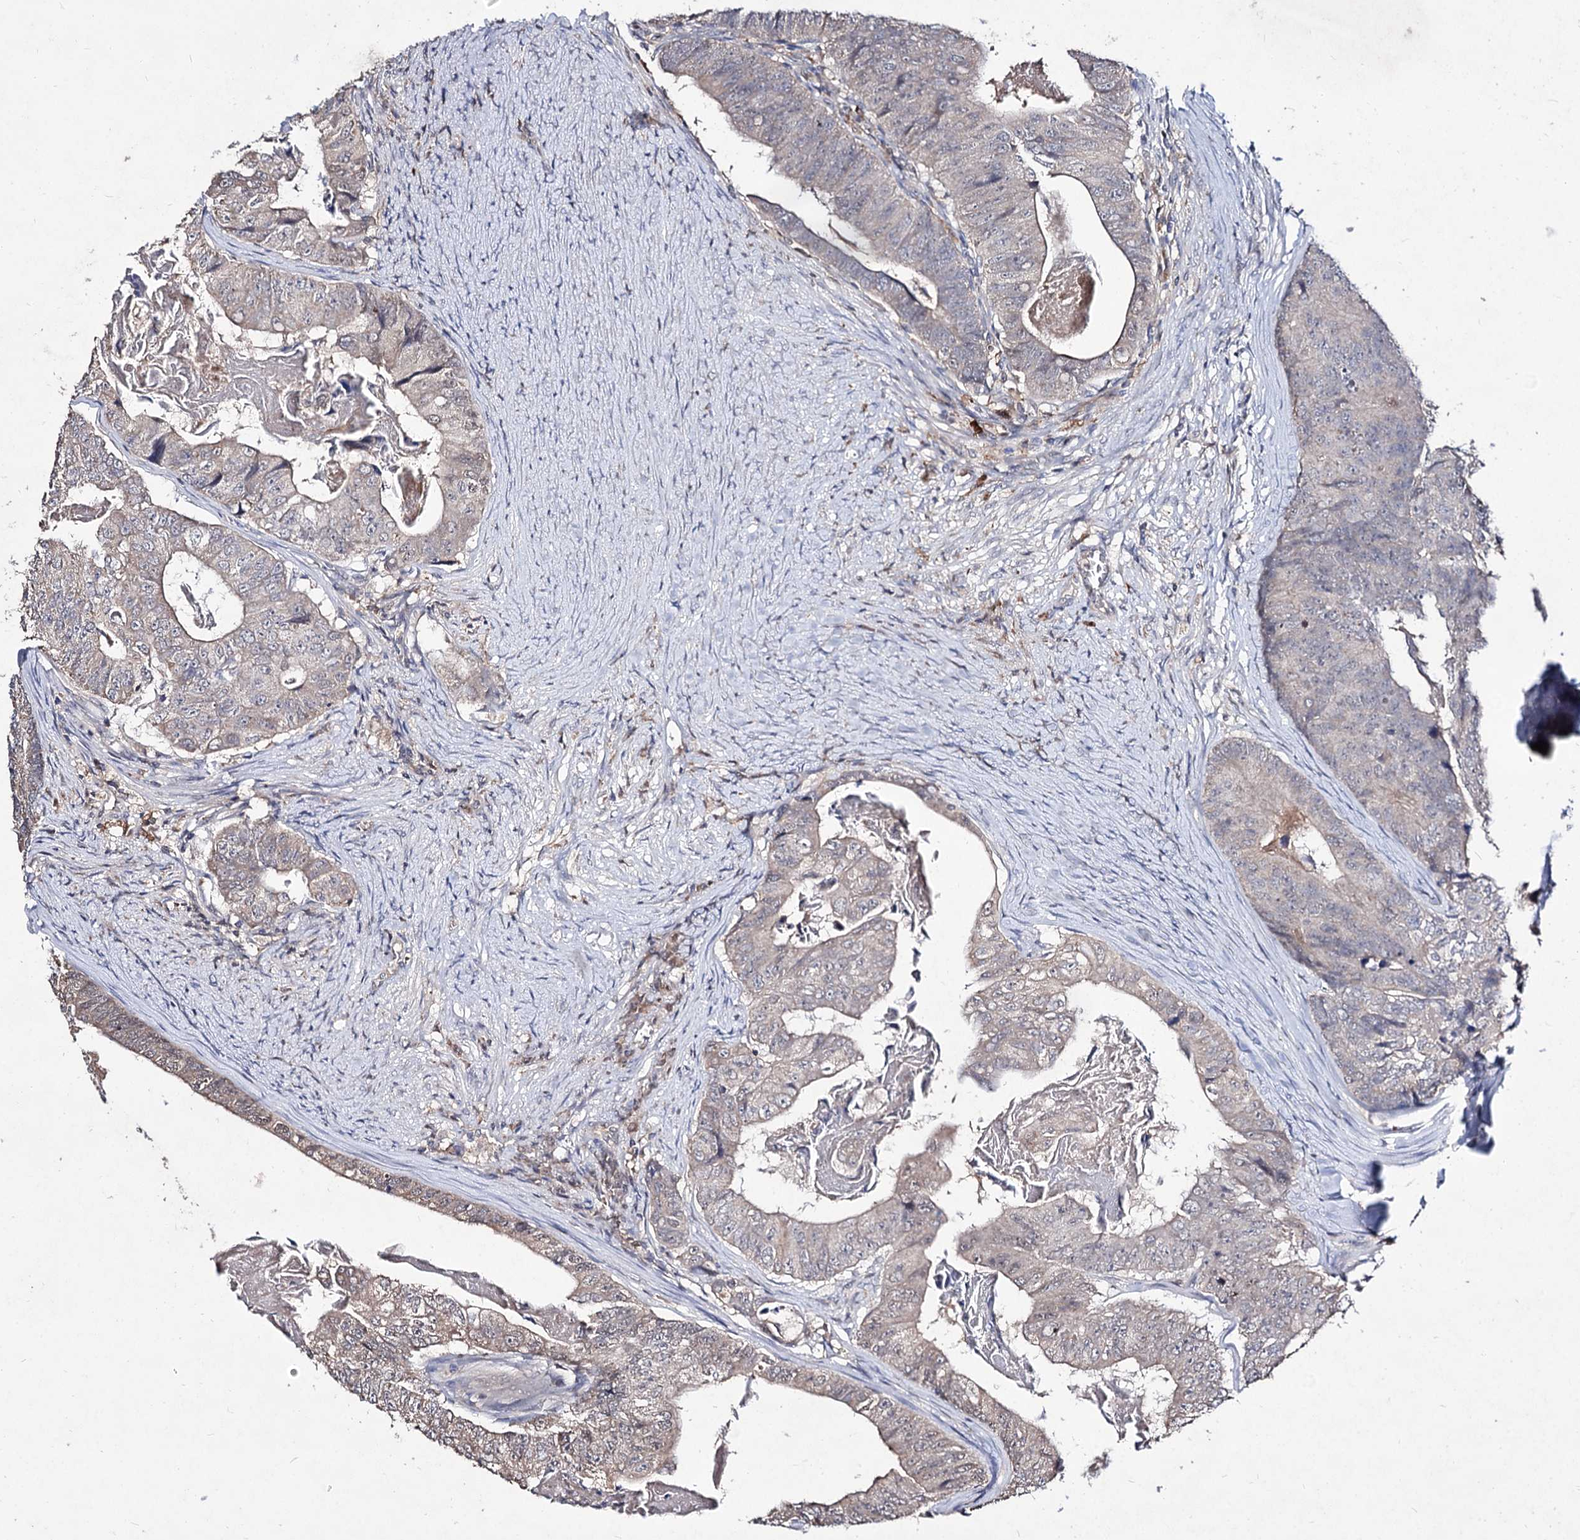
{"staining": {"intensity": "negative", "quantity": "none", "location": "none"}, "tissue": "colorectal cancer", "cell_type": "Tumor cells", "image_type": "cancer", "snomed": [{"axis": "morphology", "description": "Adenocarcinoma, NOS"}, {"axis": "topography", "description": "Colon"}], "caption": "Tumor cells are negative for protein expression in human adenocarcinoma (colorectal).", "gene": "ACTR6", "patient": {"sex": "female", "age": 67}}